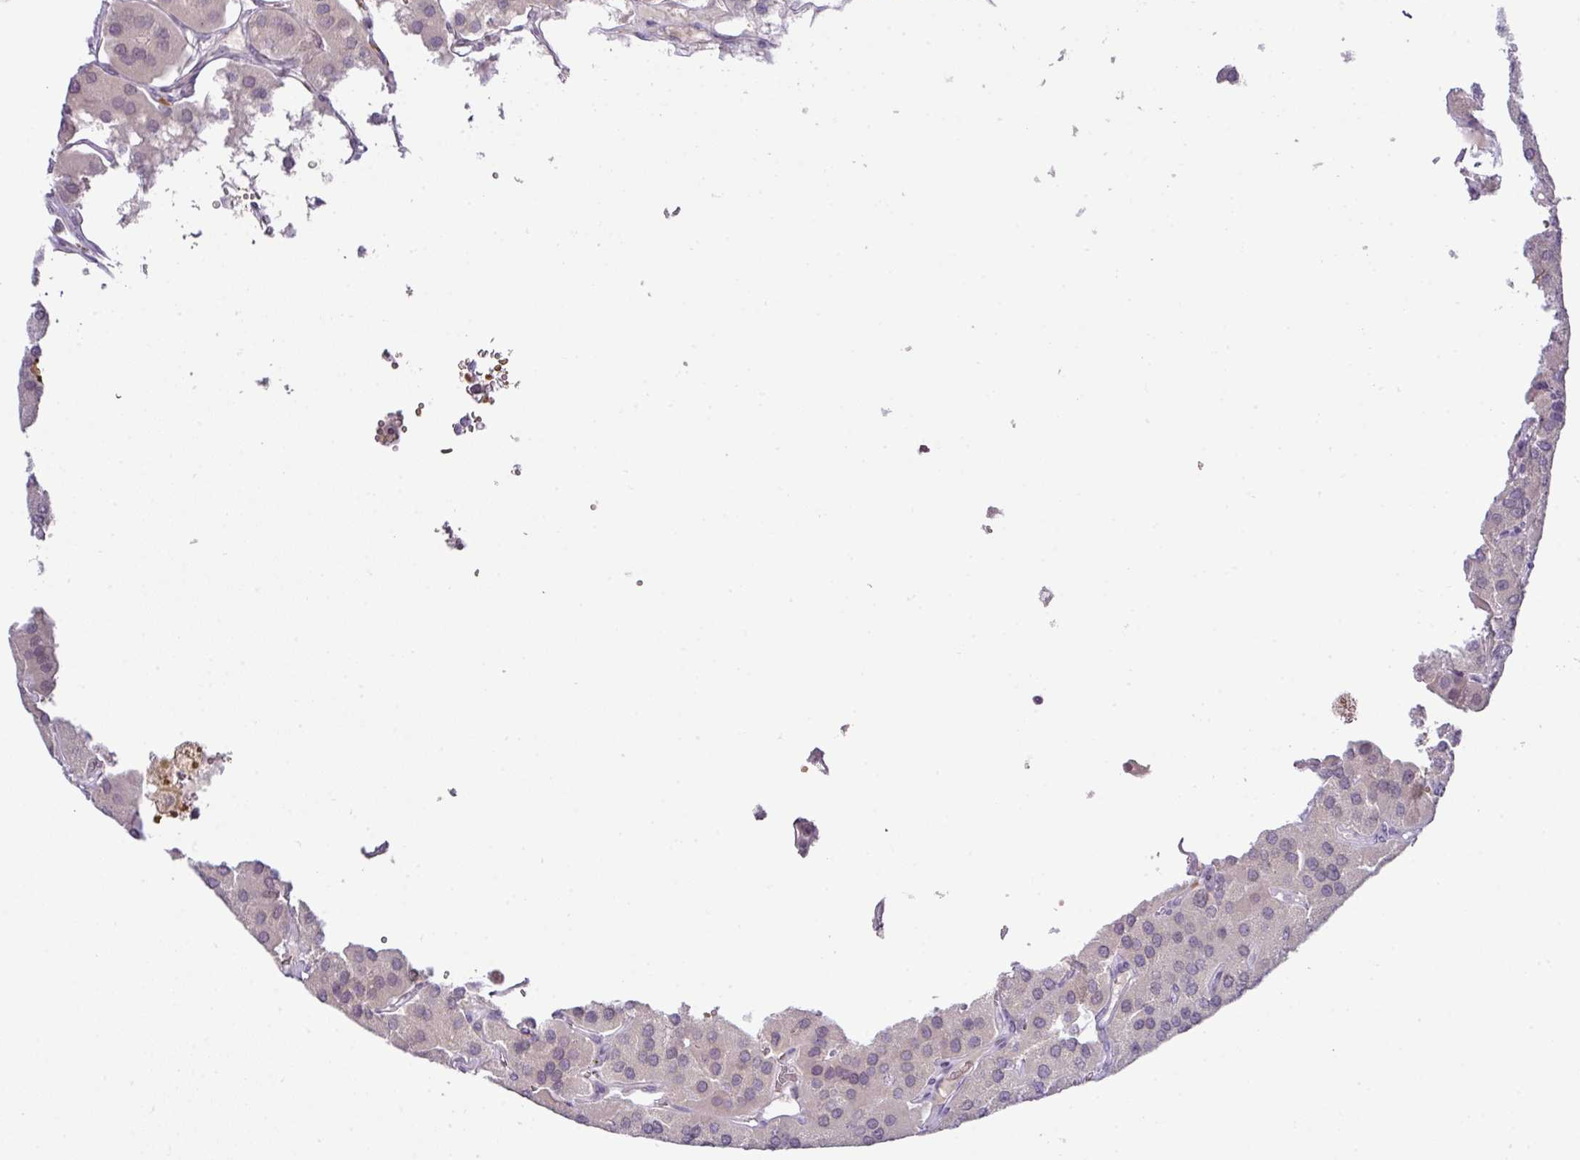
{"staining": {"intensity": "negative", "quantity": "none", "location": "none"}, "tissue": "parathyroid gland", "cell_type": "Glandular cells", "image_type": "normal", "snomed": [{"axis": "morphology", "description": "Normal tissue, NOS"}, {"axis": "morphology", "description": "Adenoma, NOS"}, {"axis": "topography", "description": "Parathyroid gland"}], "caption": "Immunohistochemical staining of benign parathyroid gland reveals no significant staining in glandular cells. (Stains: DAB immunohistochemistry with hematoxylin counter stain, Microscopy: brightfield microscopy at high magnification).", "gene": "PARP2", "patient": {"sex": "female", "age": 86}}